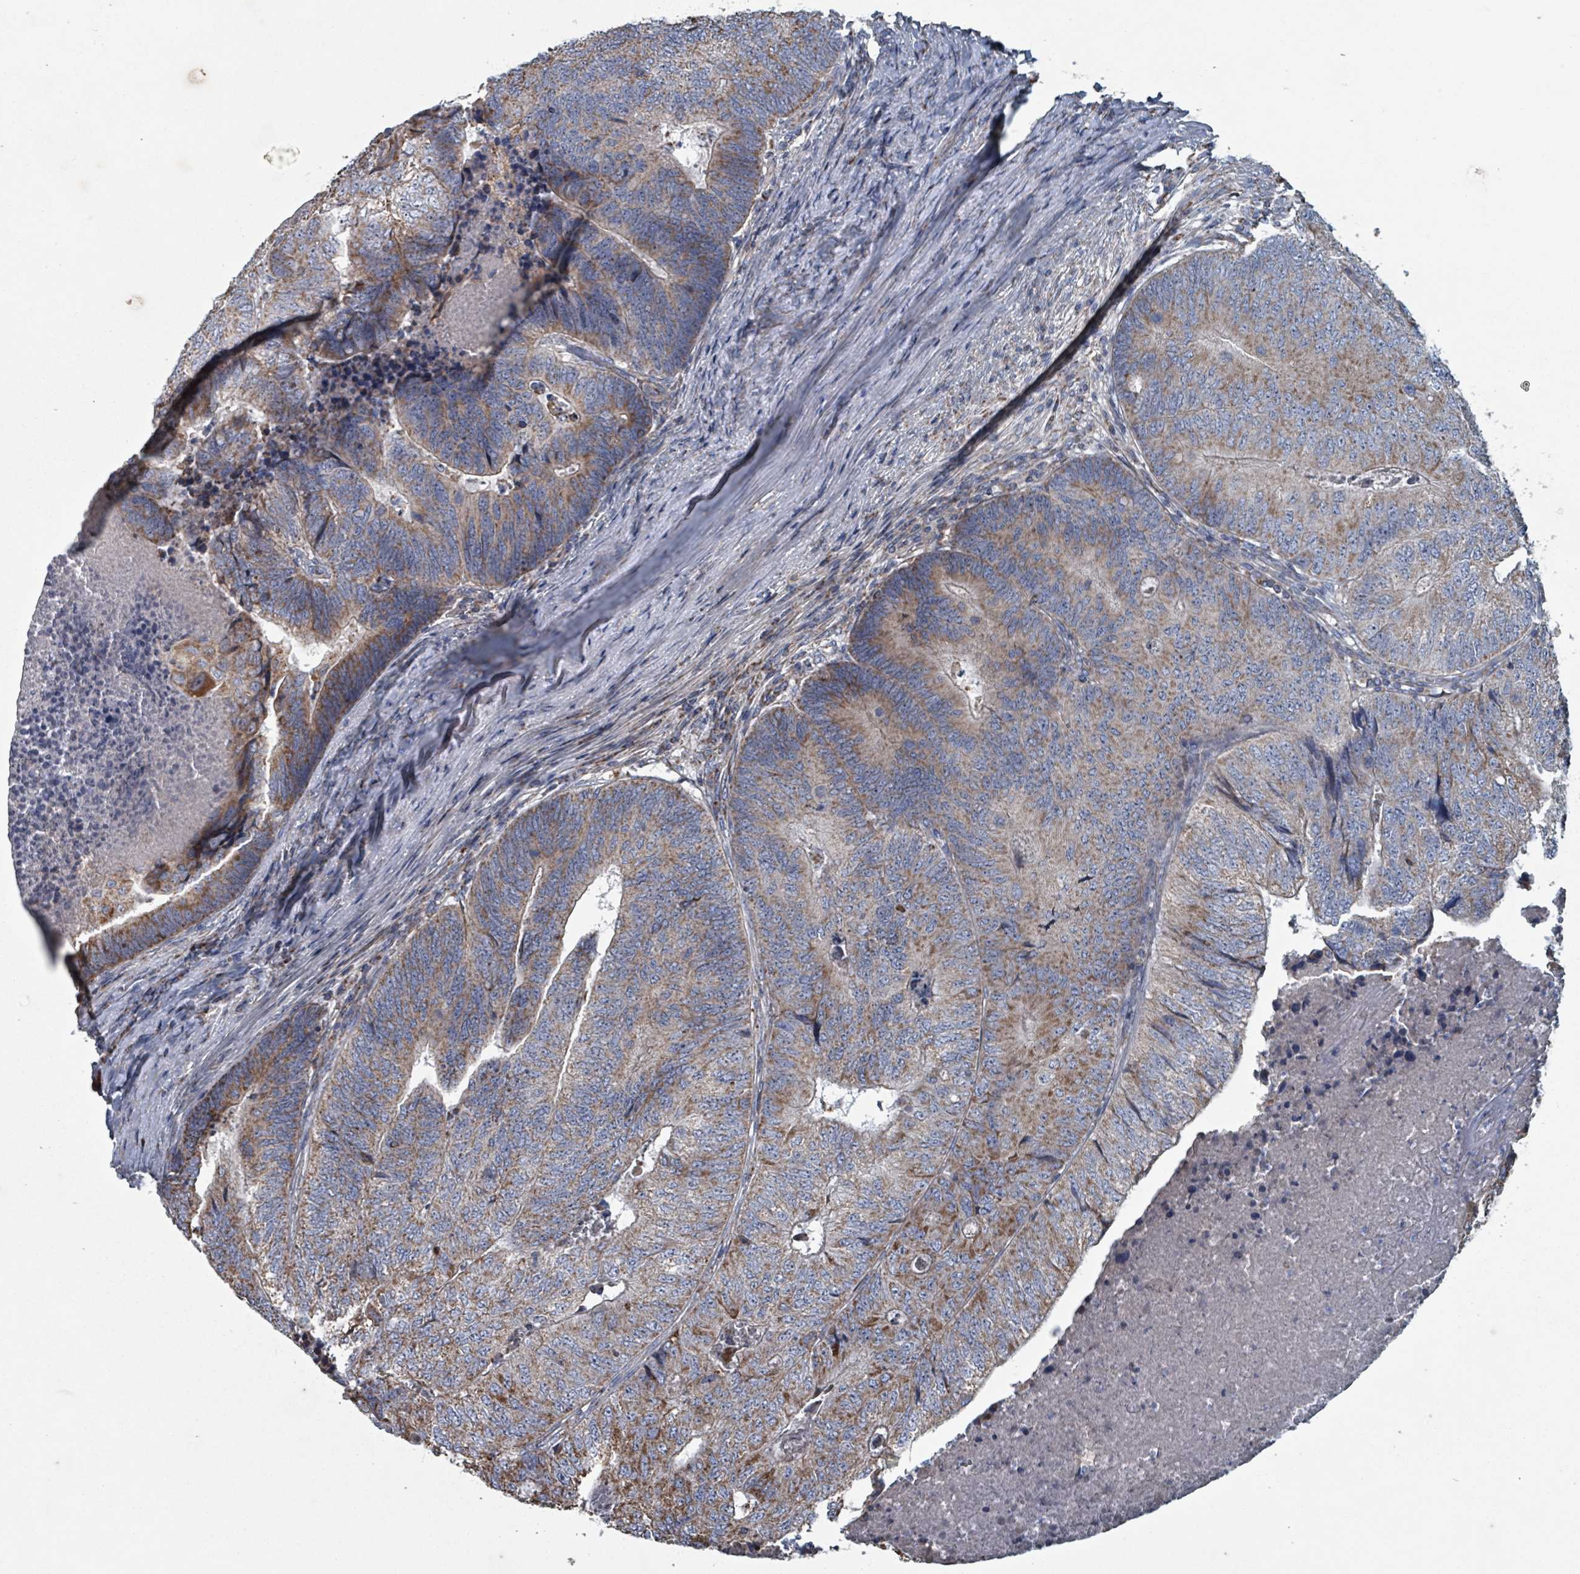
{"staining": {"intensity": "moderate", "quantity": ">75%", "location": "cytoplasmic/membranous"}, "tissue": "colorectal cancer", "cell_type": "Tumor cells", "image_type": "cancer", "snomed": [{"axis": "morphology", "description": "Adenocarcinoma, NOS"}, {"axis": "topography", "description": "Colon"}], "caption": "A brown stain shows moderate cytoplasmic/membranous expression of a protein in human colorectal cancer (adenocarcinoma) tumor cells. (DAB (3,3'-diaminobenzidine) IHC, brown staining for protein, blue staining for nuclei).", "gene": "ABHD18", "patient": {"sex": "female", "age": 67}}